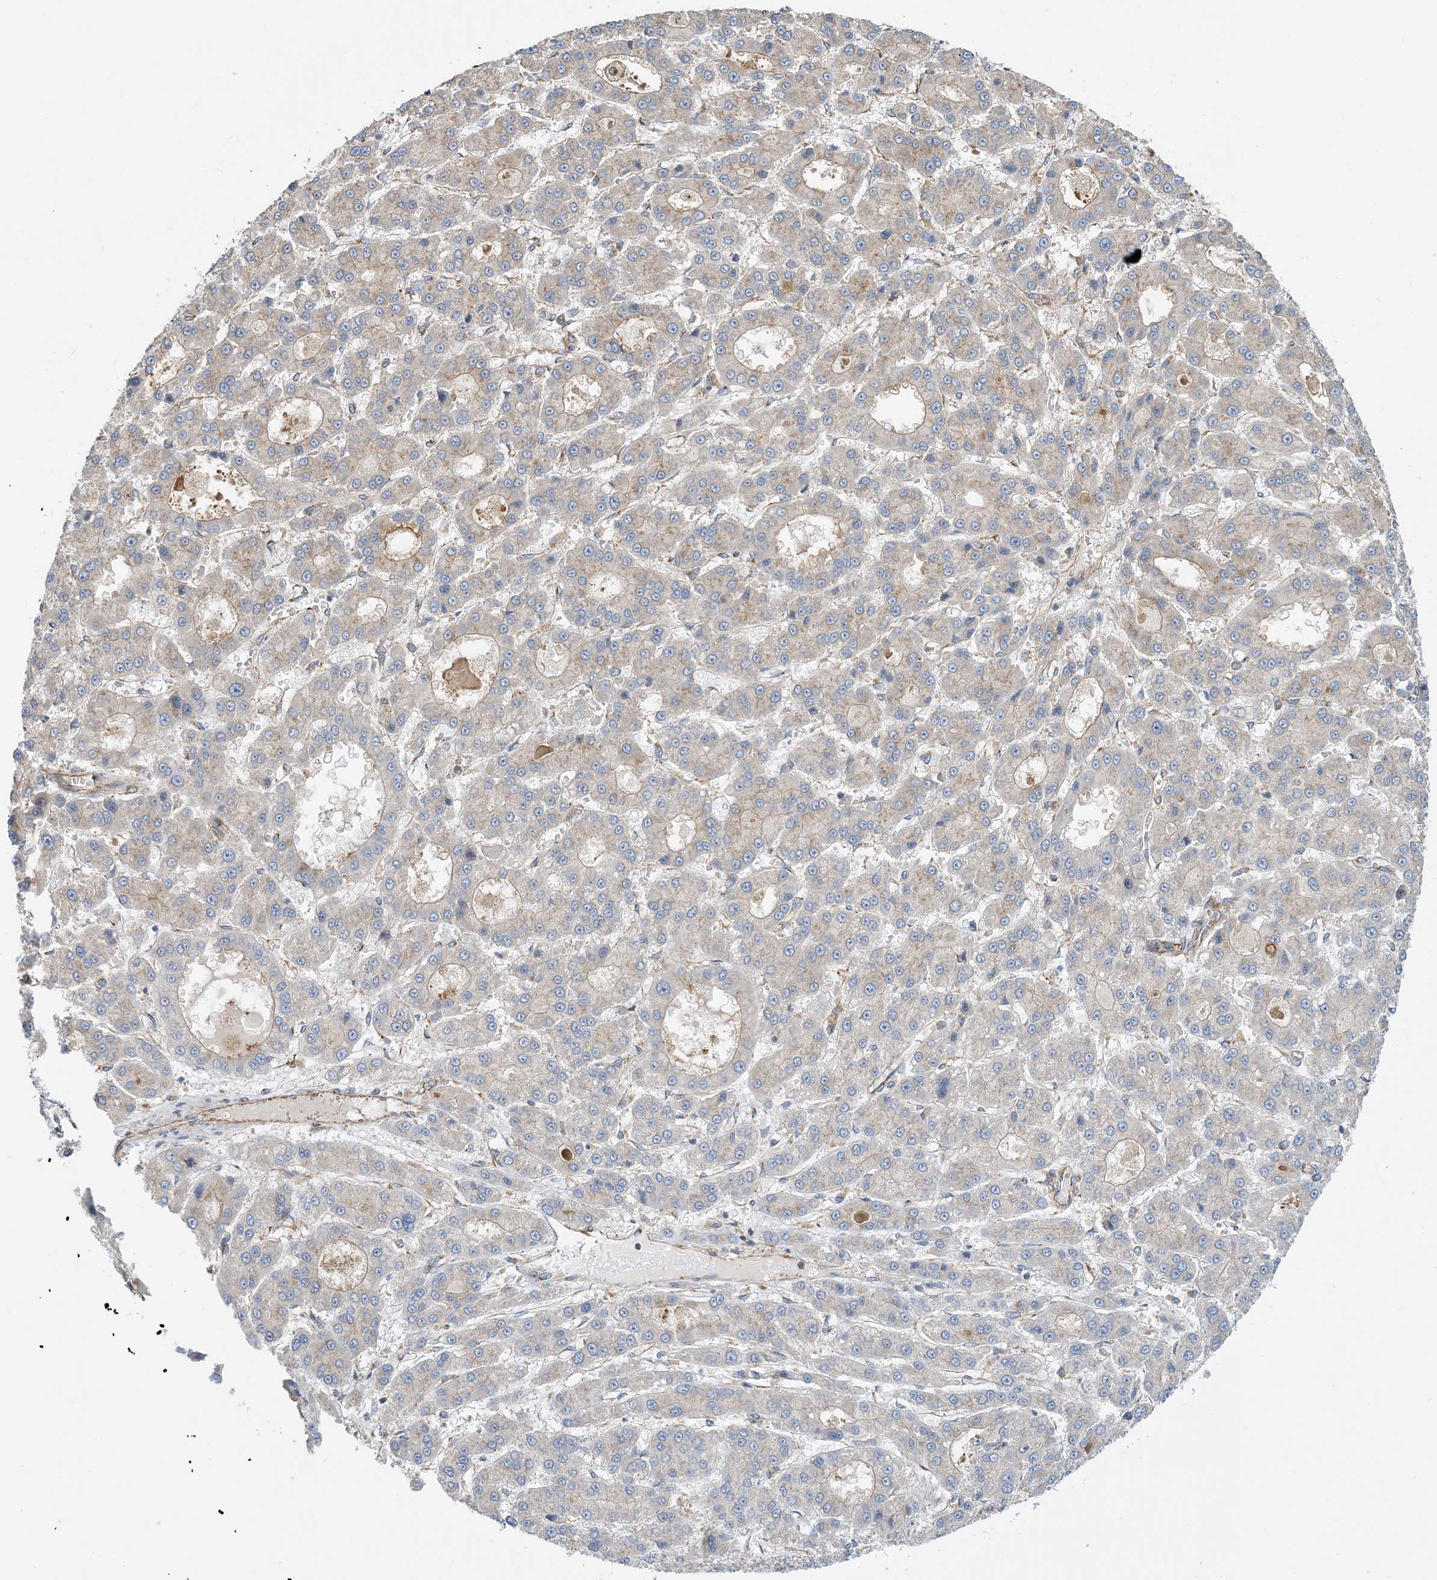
{"staining": {"intensity": "negative", "quantity": "none", "location": "none"}, "tissue": "liver cancer", "cell_type": "Tumor cells", "image_type": "cancer", "snomed": [{"axis": "morphology", "description": "Carcinoma, Hepatocellular, NOS"}, {"axis": "topography", "description": "Liver"}], "caption": "An immunohistochemistry histopathology image of liver cancer (hepatocellular carcinoma) is shown. There is no staining in tumor cells of liver cancer (hepatocellular carcinoma).", "gene": "SIDT1", "patient": {"sex": "male", "age": 70}}